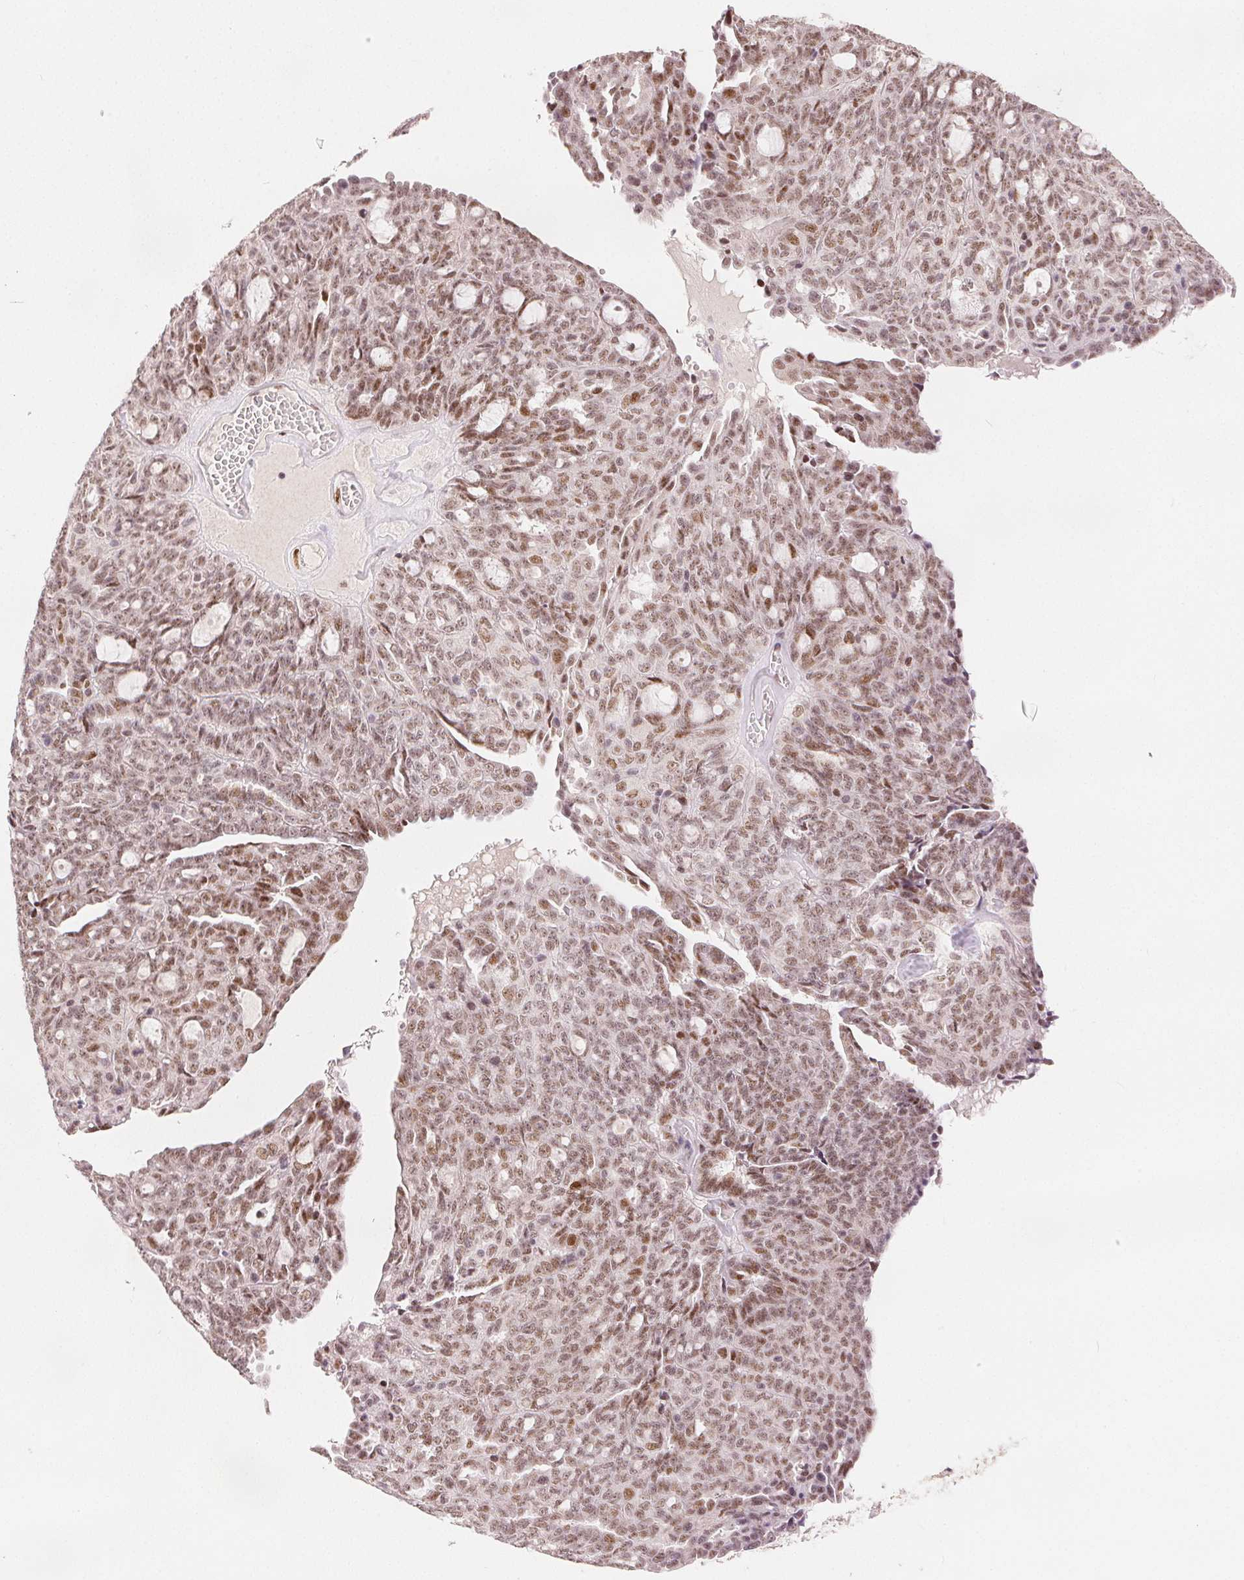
{"staining": {"intensity": "moderate", "quantity": ">75%", "location": "nuclear"}, "tissue": "ovarian cancer", "cell_type": "Tumor cells", "image_type": "cancer", "snomed": [{"axis": "morphology", "description": "Cystadenocarcinoma, serous, NOS"}, {"axis": "topography", "description": "Ovary"}], "caption": "An IHC micrograph of neoplastic tissue is shown. Protein staining in brown highlights moderate nuclear positivity in ovarian cancer within tumor cells.", "gene": "ZNF703", "patient": {"sex": "female", "age": 71}}